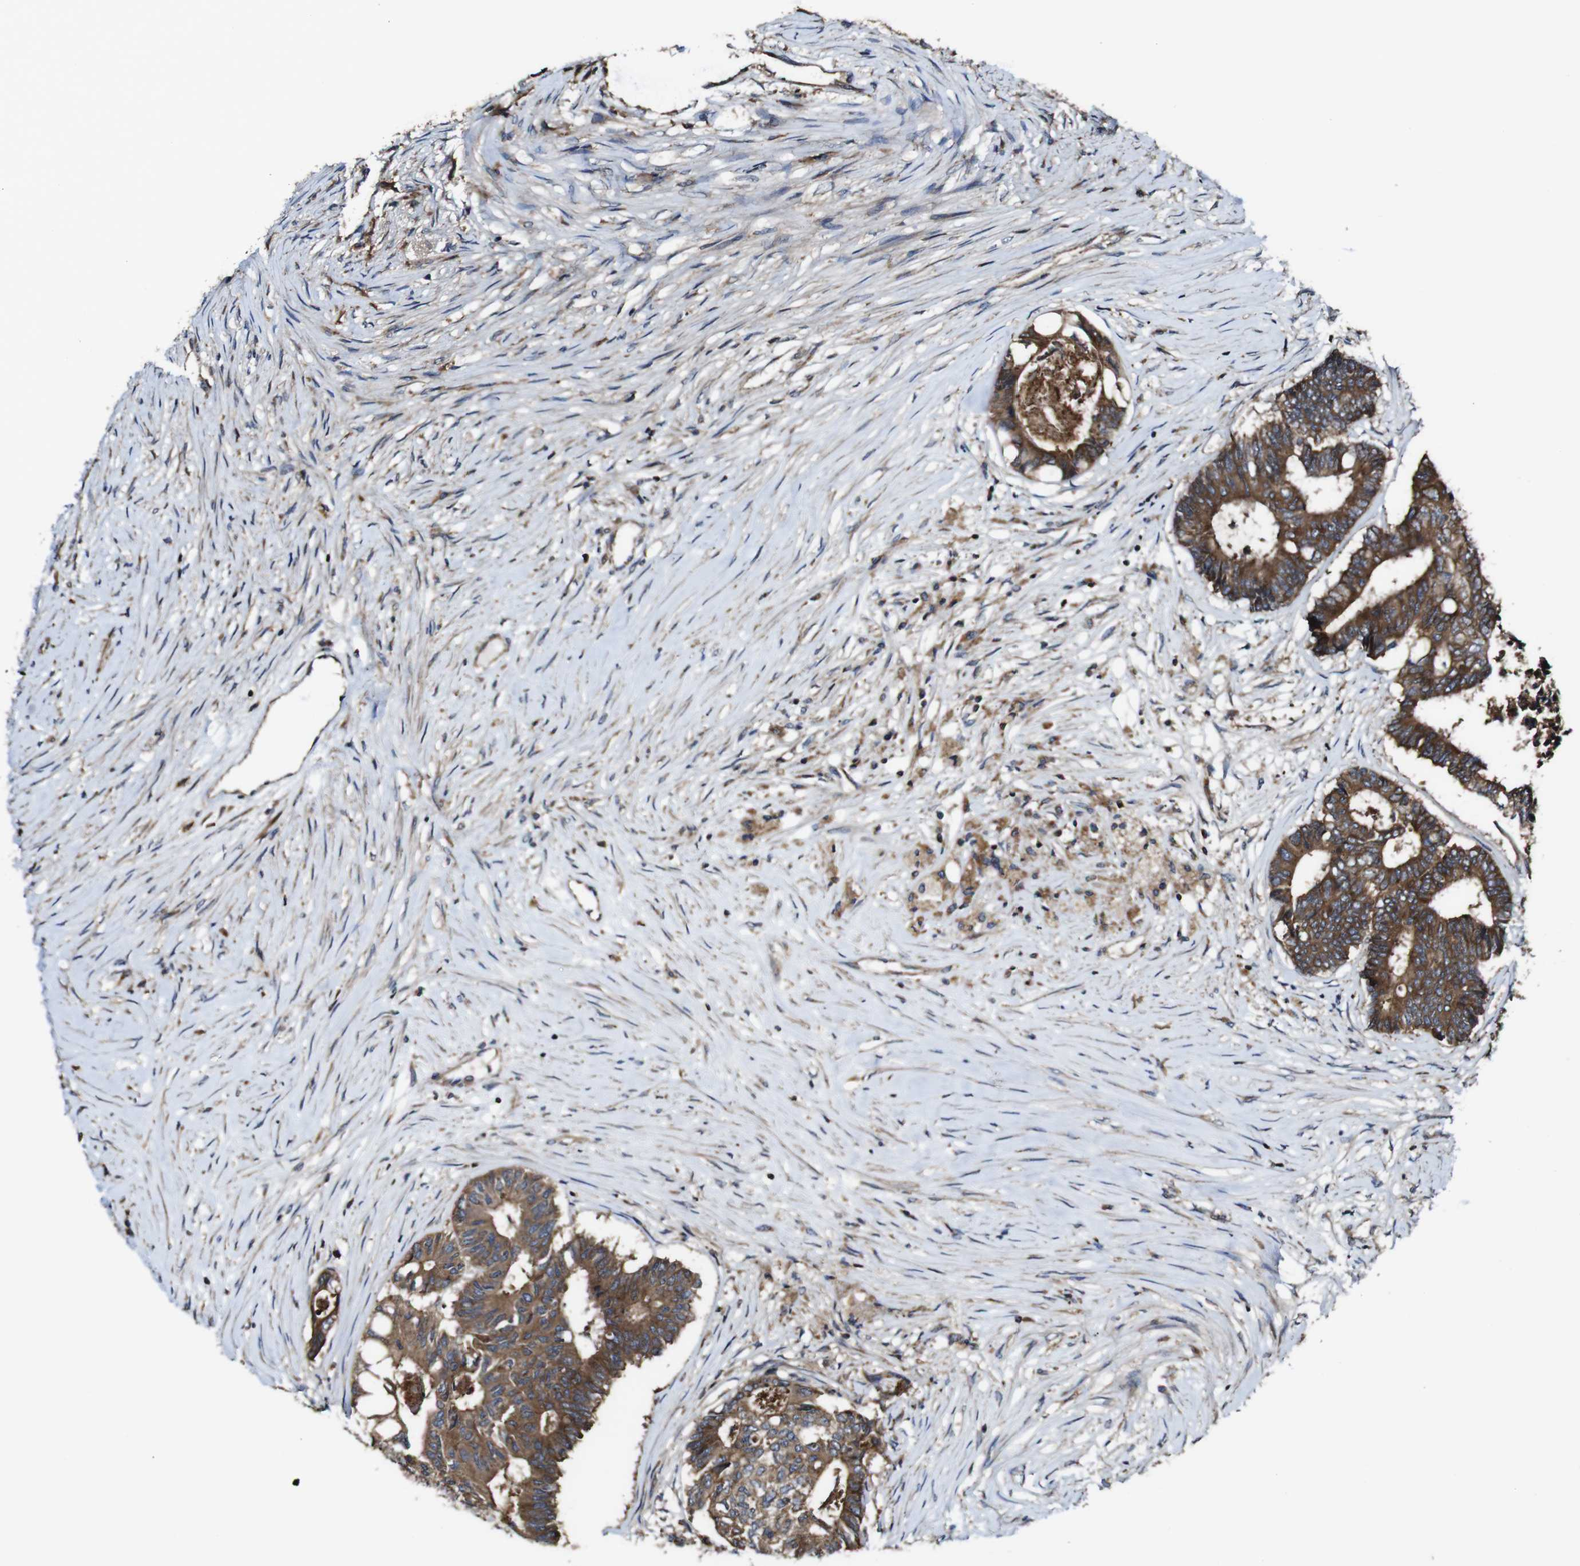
{"staining": {"intensity": "strong", "quantity": ">75%", "location": "cytoplasmic/membranous"}, "tissue": "colorectal cancer", "cell_type": "Tumor cells", "image_type": "cancer", "snomed": [{"axis": "morphology", "description": "Adenocarcinoma, NOS"}, {"axis": "topography", "description": "Rectum"}], "caption": "DAB (3,3'-diaminobenzidine) immunohistochemical staining of colorectal cancer (adenocarcinoma) exhibits strong cytoplasmic/membranous protein positivity in about >75% of tumor cells.", "gene": "TNIK", "patient": {"sex": "male", "age": 63}}